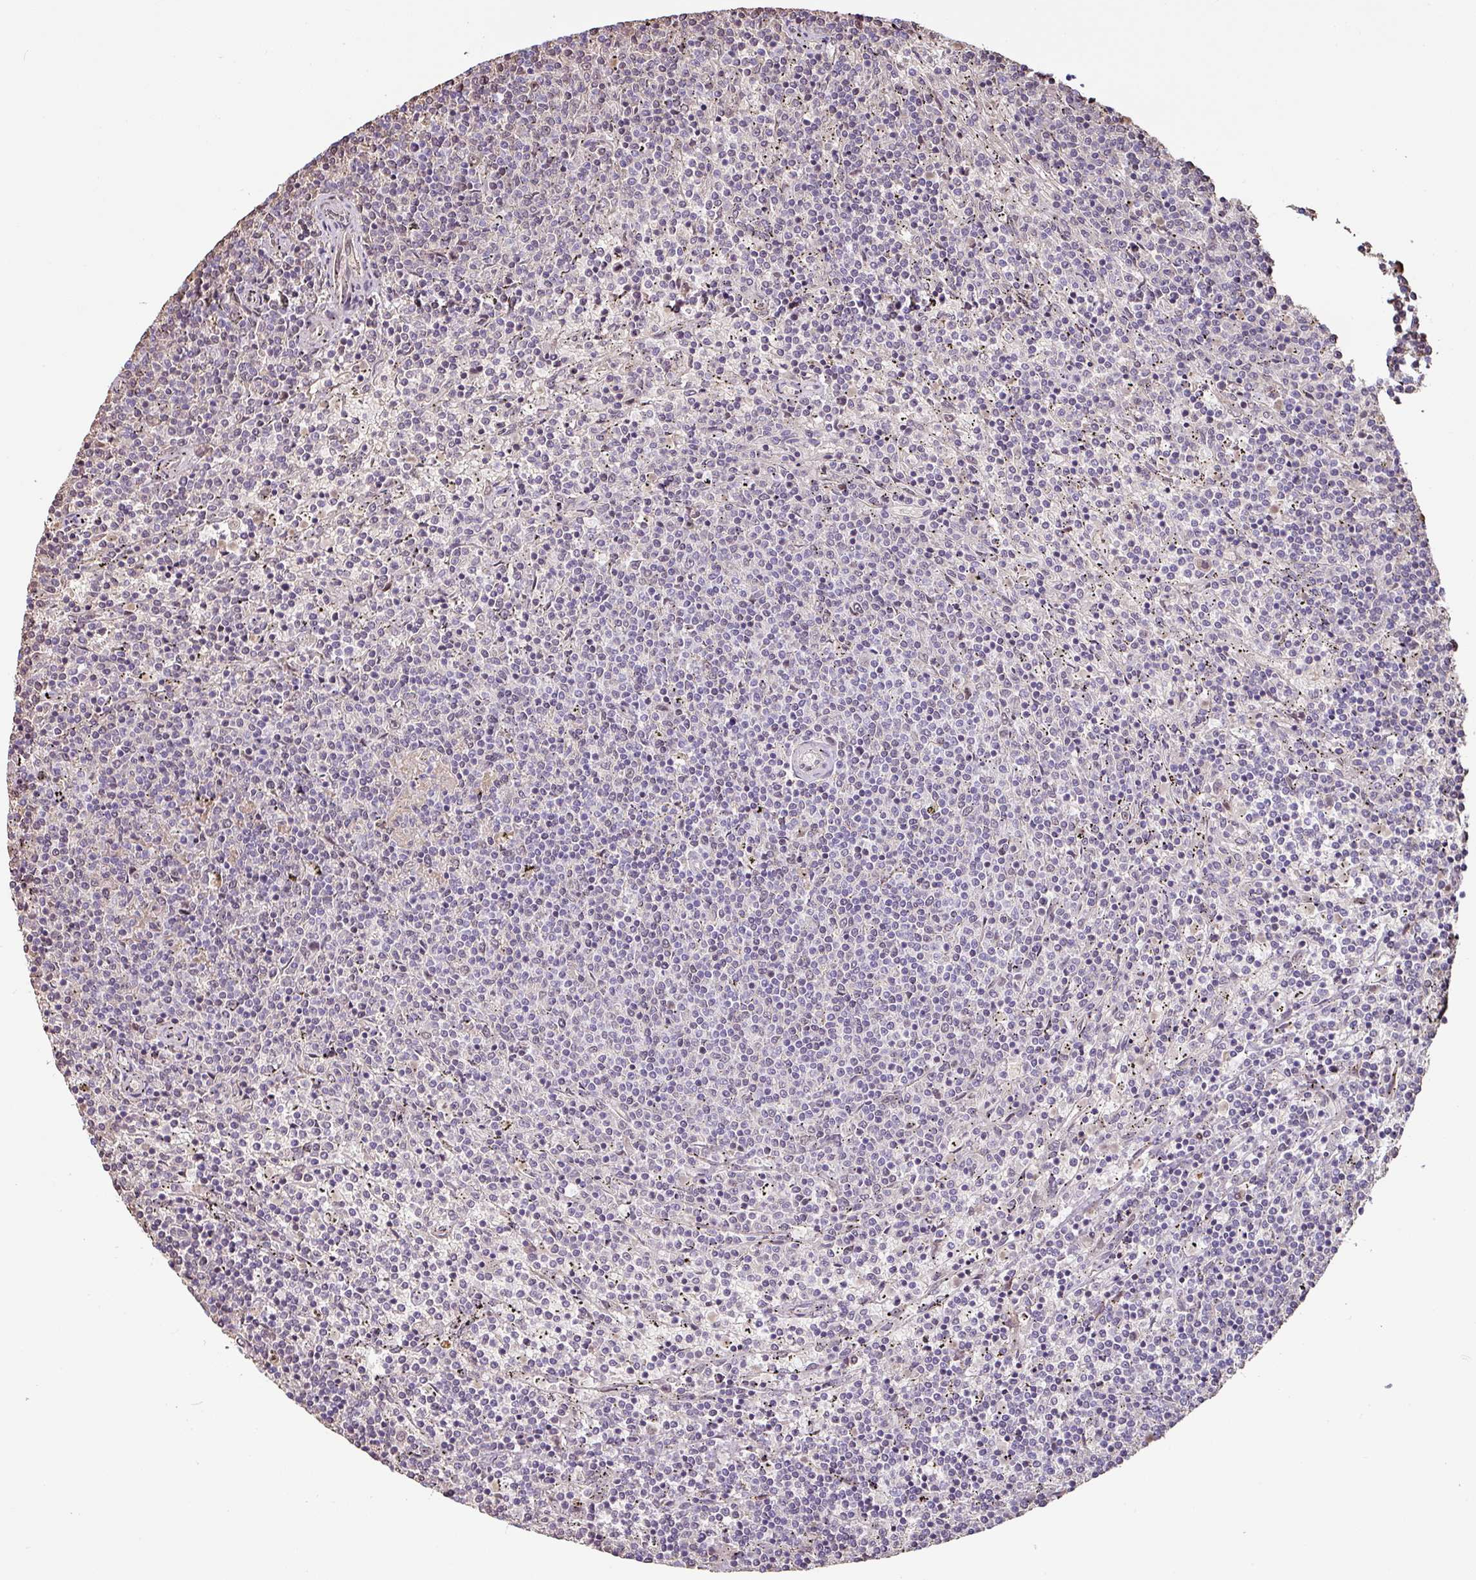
{"staining": {"intensity": "negative", "quantity": "none", "location": "none"}, "tissue": "lymphoma", "cell_type": "Tumor cells", "image_type": "cancer", "snomed": [{"axis": "morphology", "description": "Malignant lymphoma, non-Hodgkin's type, Low grade"}, {"axis": "topography", "description": "Spleen"}], "caption": "DAB immunohistochemical staining of lymphoma displays no significant expression in tumor cells. (IHC, brightfield microscopy, high magnification).", "gene": "PARP2", "patient": {"sex": "female", "age": 50}}